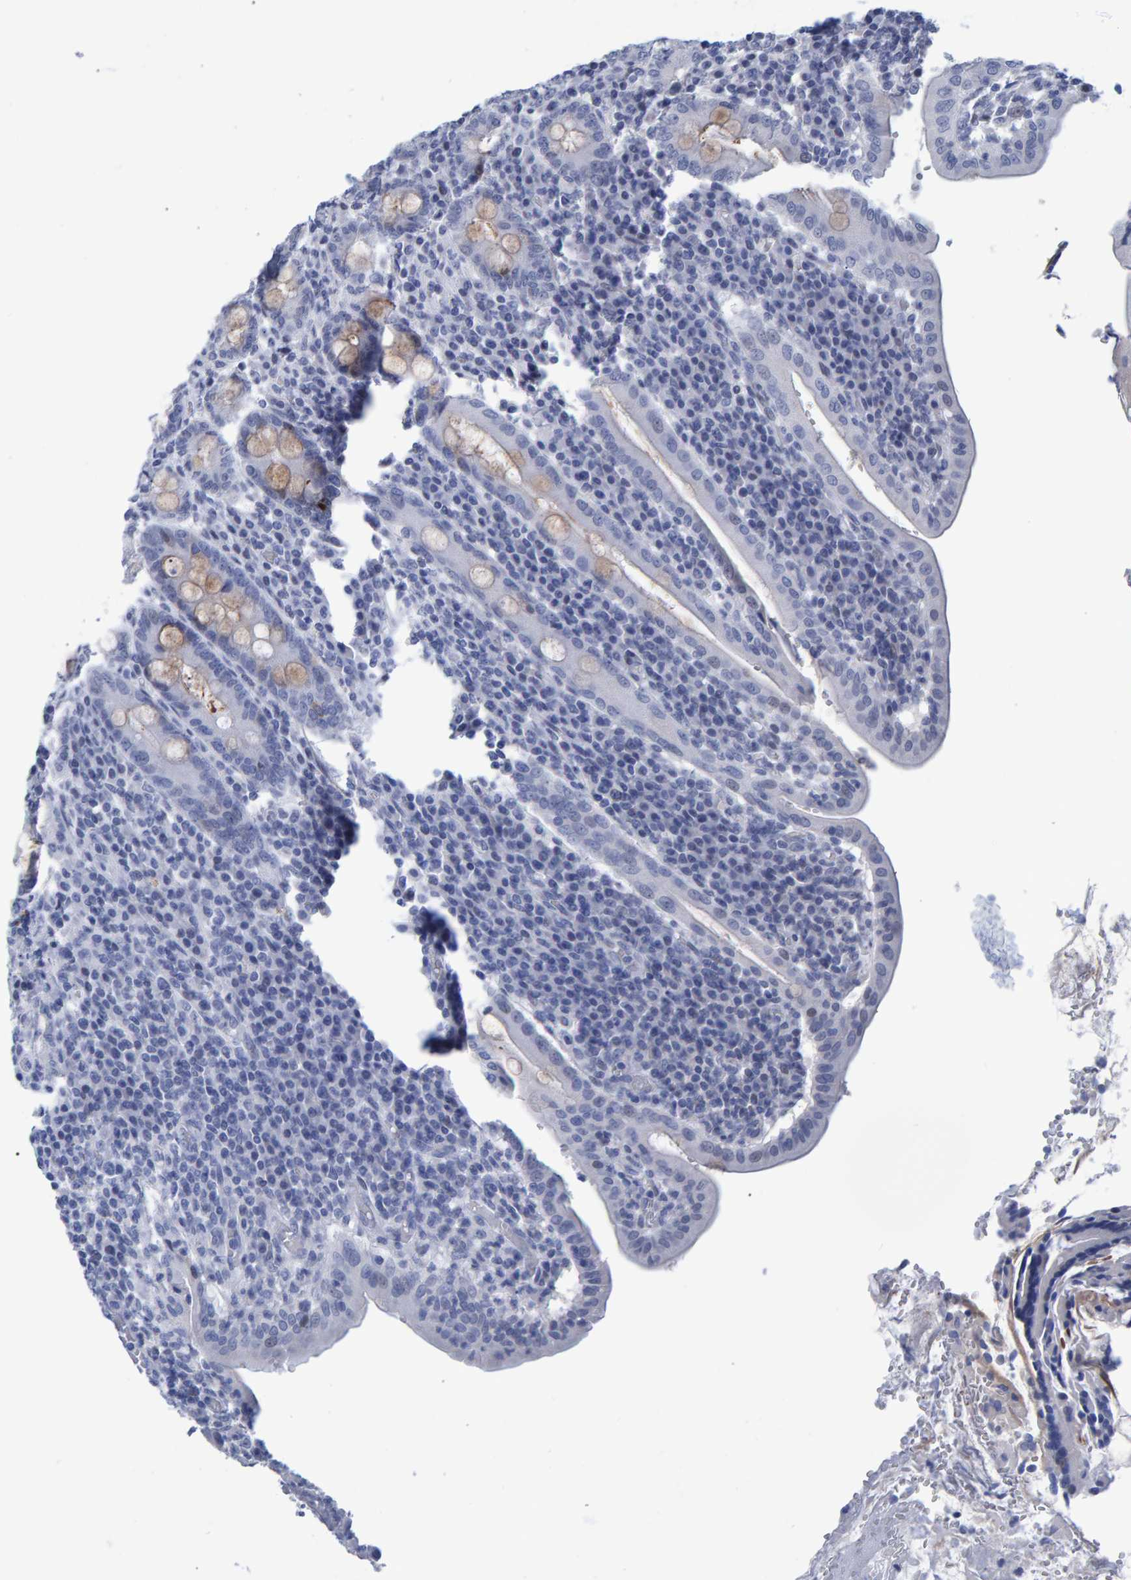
{"staining": {"intensity": "weak", "quantity": "<25%", "location": "cytoplasmic/membranous"}, "tissue": "duodenum", "cell_type": "Glandular cells", "image_type": "normal", "snomed": [{"axis": "morphology", "description": "Normal tissue, NOS"}, {"axis": "morphology", "description": "Adenocarcinoma, NOS"}, {"axis": "topography", "description": "Pancreas"}, {"axis": "topography", "description": "Duodenum"}], "caption": "Image shows no protein staining in glandular cells of unremarkable duodenum.", "gene": "PROCA1", "patient": {"sex": "male", "age": 50}}